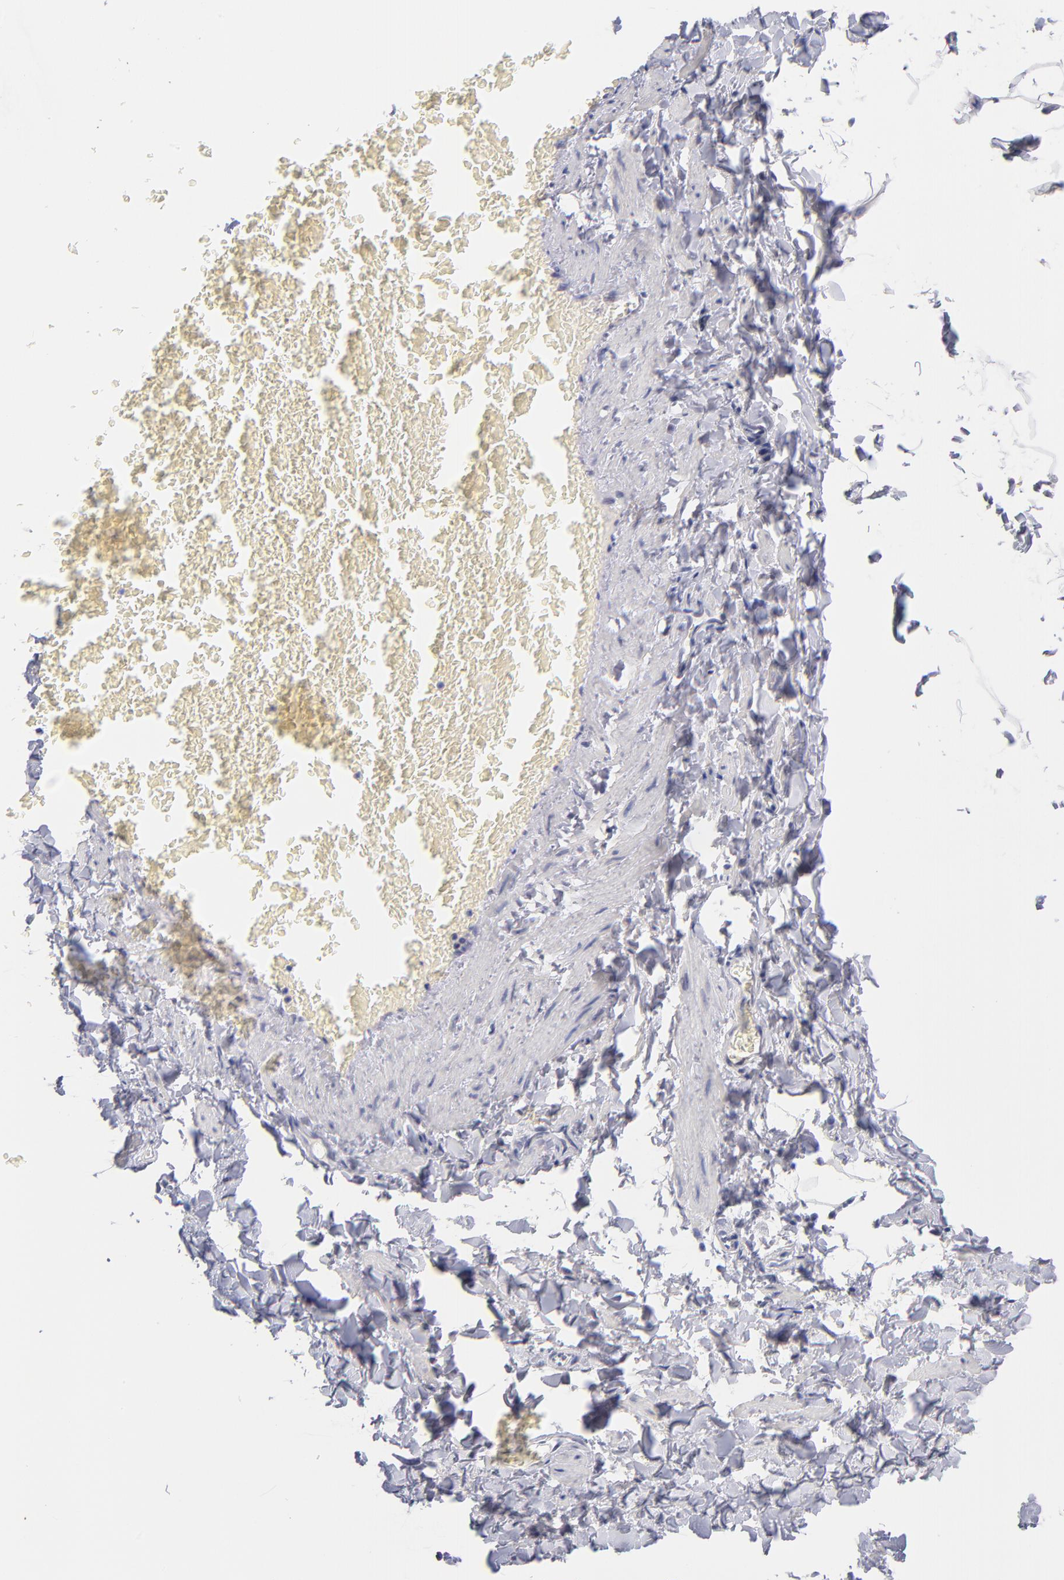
{"staining": {"intensity": "negative", "quantity": "none", "location": "none"}, "tissue": "adipose tissue", "cell_type": "Adipocytes", "image_type": "normal", "snomed": [{"axis": "morphology", "description": "Normal tissue, NOS"}, {"axis": "topography", "description": "Vascular tissue"}], "caption": "This is an immunohistochemistry (IHC) histopathology image of benign human adipose tissue. There is no positivity in adipocytes.", "gene": "WSB1", "patient": {"sex": "male", "age": 41}}